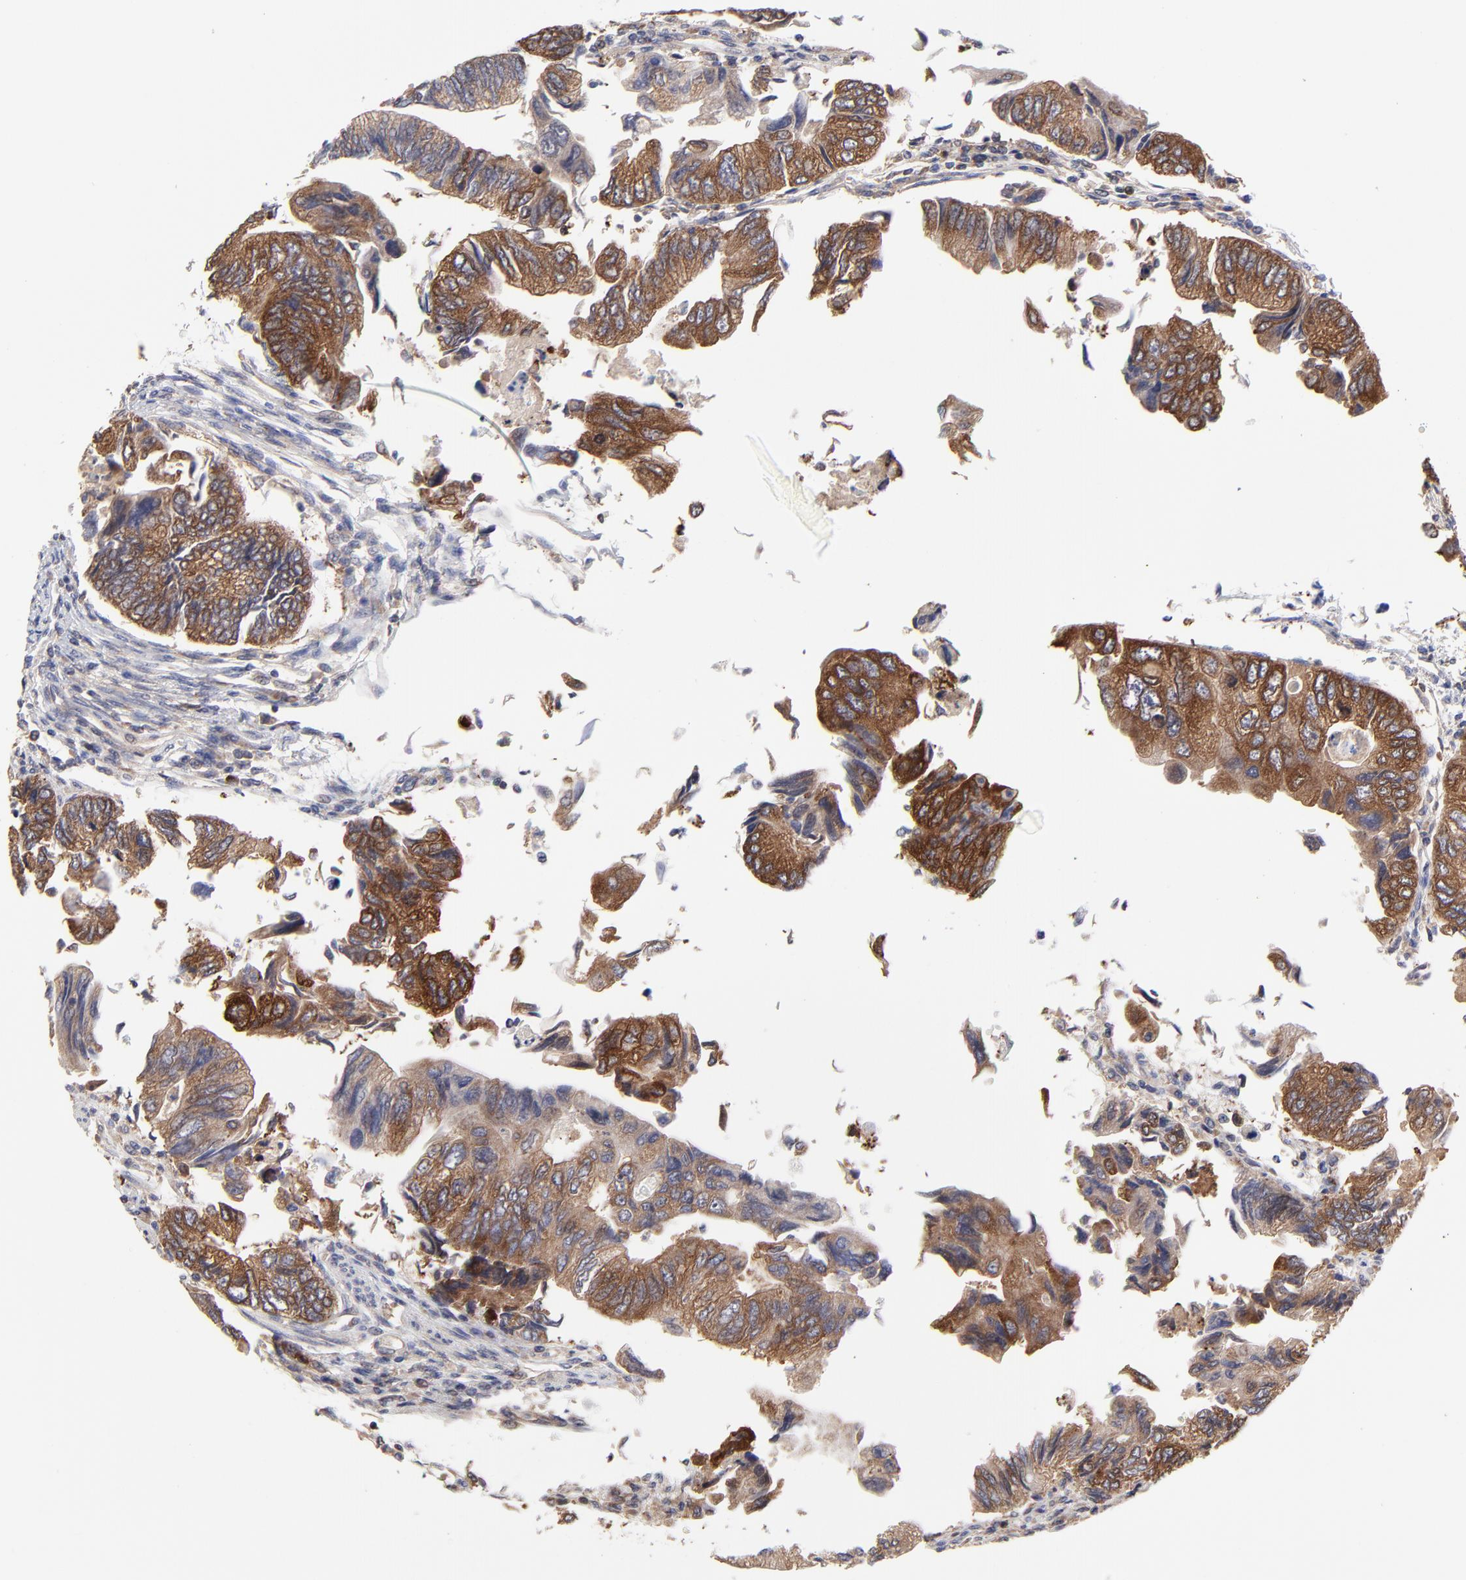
{"staining": {"intensity": "strong", "quantity": ">75%", "location": "cytoplasmic/membranous"}, "tissue": "colorectal cancer", "cell_type": "Tumor cells", "image_type": "cancer", "snomed": [{"axis": "morphology", "description": "Adenocarcinoma, NOS"}, {"axis": "topography", "description": "Colon"}], "caption": "This photomicrograph exhibits colorectal cancer stained with immunohistochemistry (IHC) to label a protein in brown. The cytoplasmic/membranous of tumor cells show strong positivity for the protein. Nuclei are counter-stained blue.", "gene": "GART", "patient": {"sex": "female", "age": 11}}